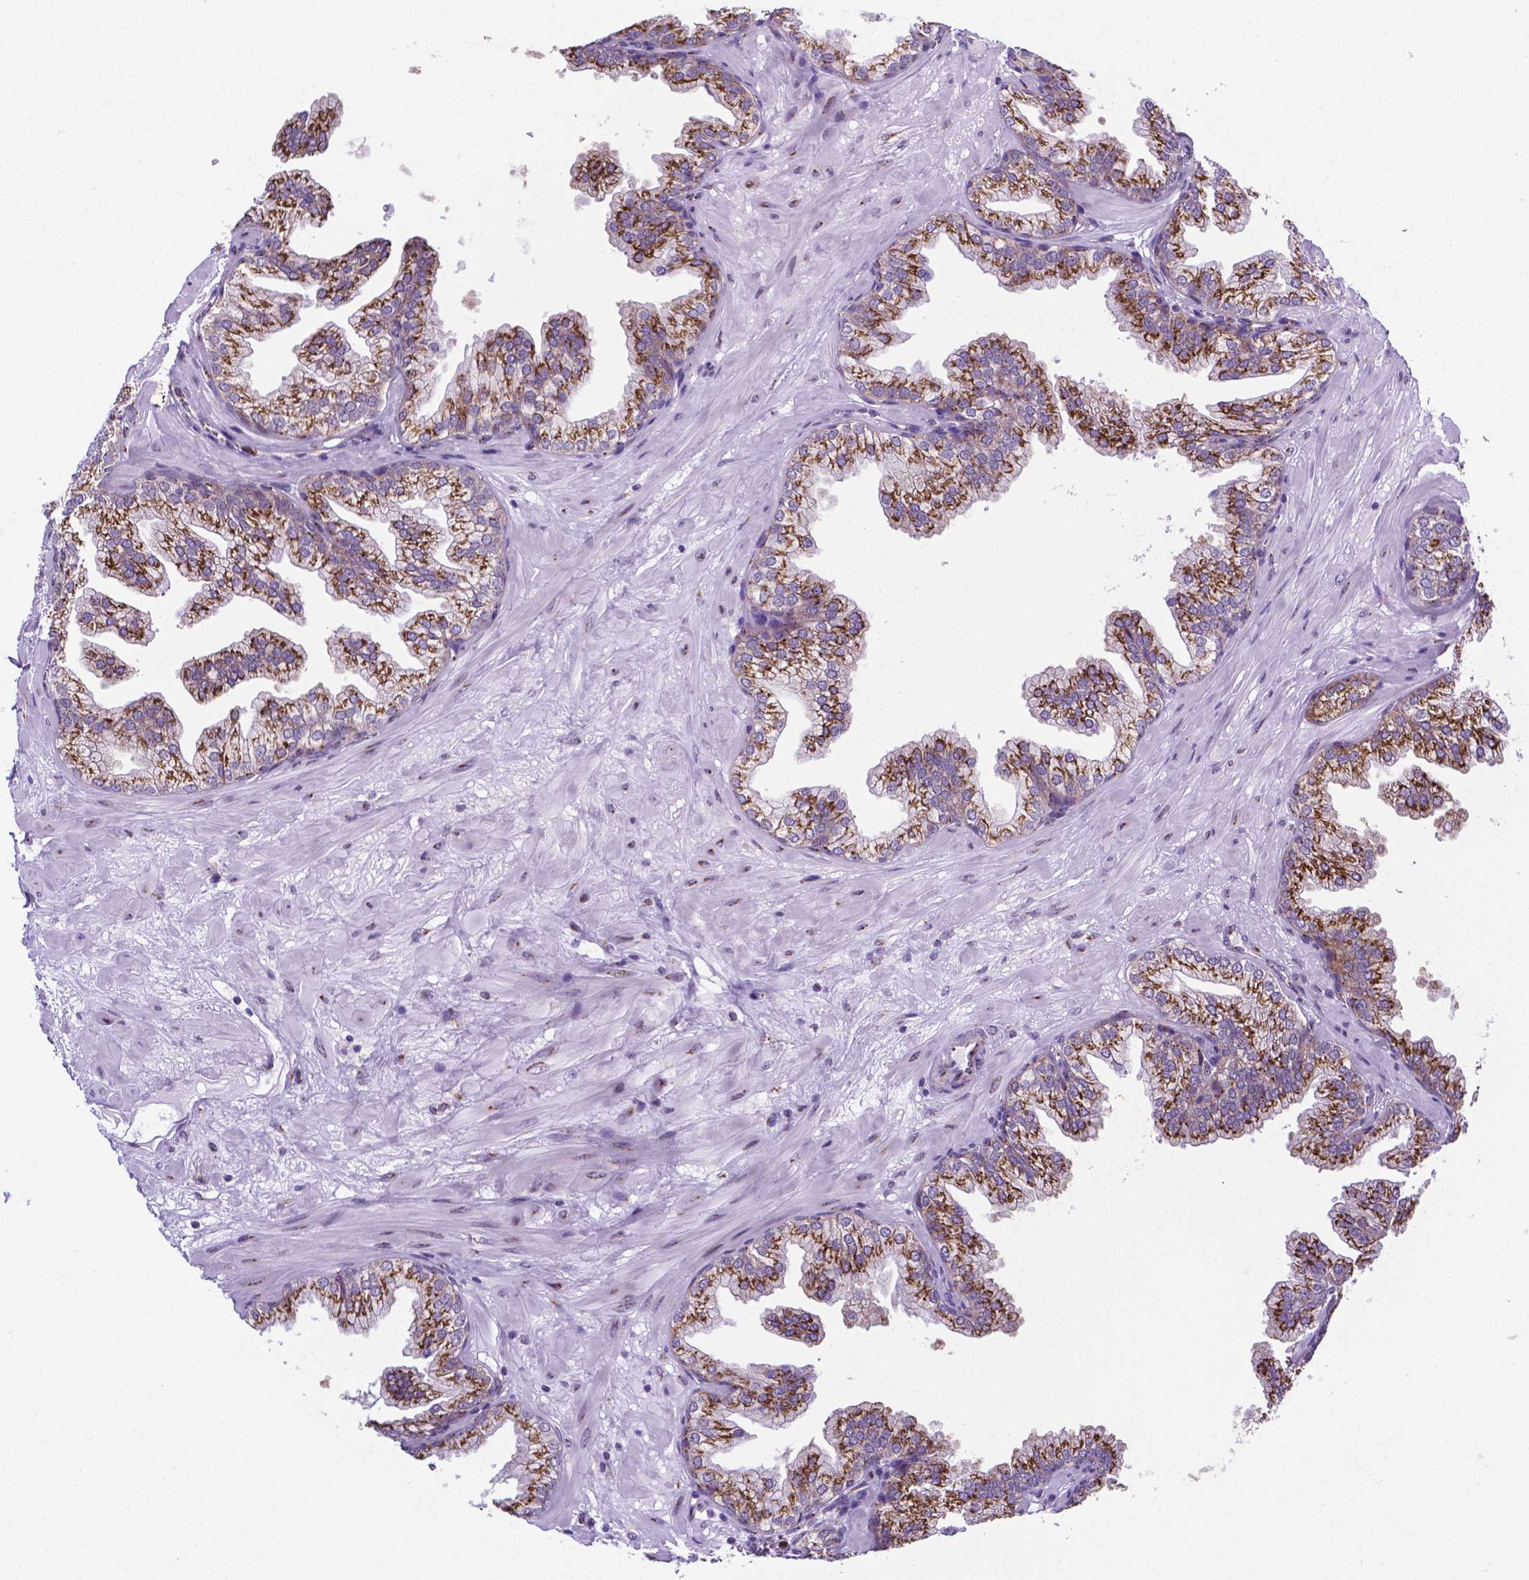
{"staining": {"intensity": "moderate", "quantity": ">75%", "location": "cytoplasmic/membranous"}, "tissue": "prostate", "cell_type": "Glandular cells", "image_type": "normal", "snomed": [{"axis": "morphology", "description": "Normal tissue, NOS"}, {"axis": "topography", "description": "Prostate"}], "caption": "Prostate stained with a brown dye reveals moderate cytoplasmic/membranous positive positivity in about >75% of glandular cells.", "gene": "MRPL10", "patient": {"sex": "male", "age": 37}}